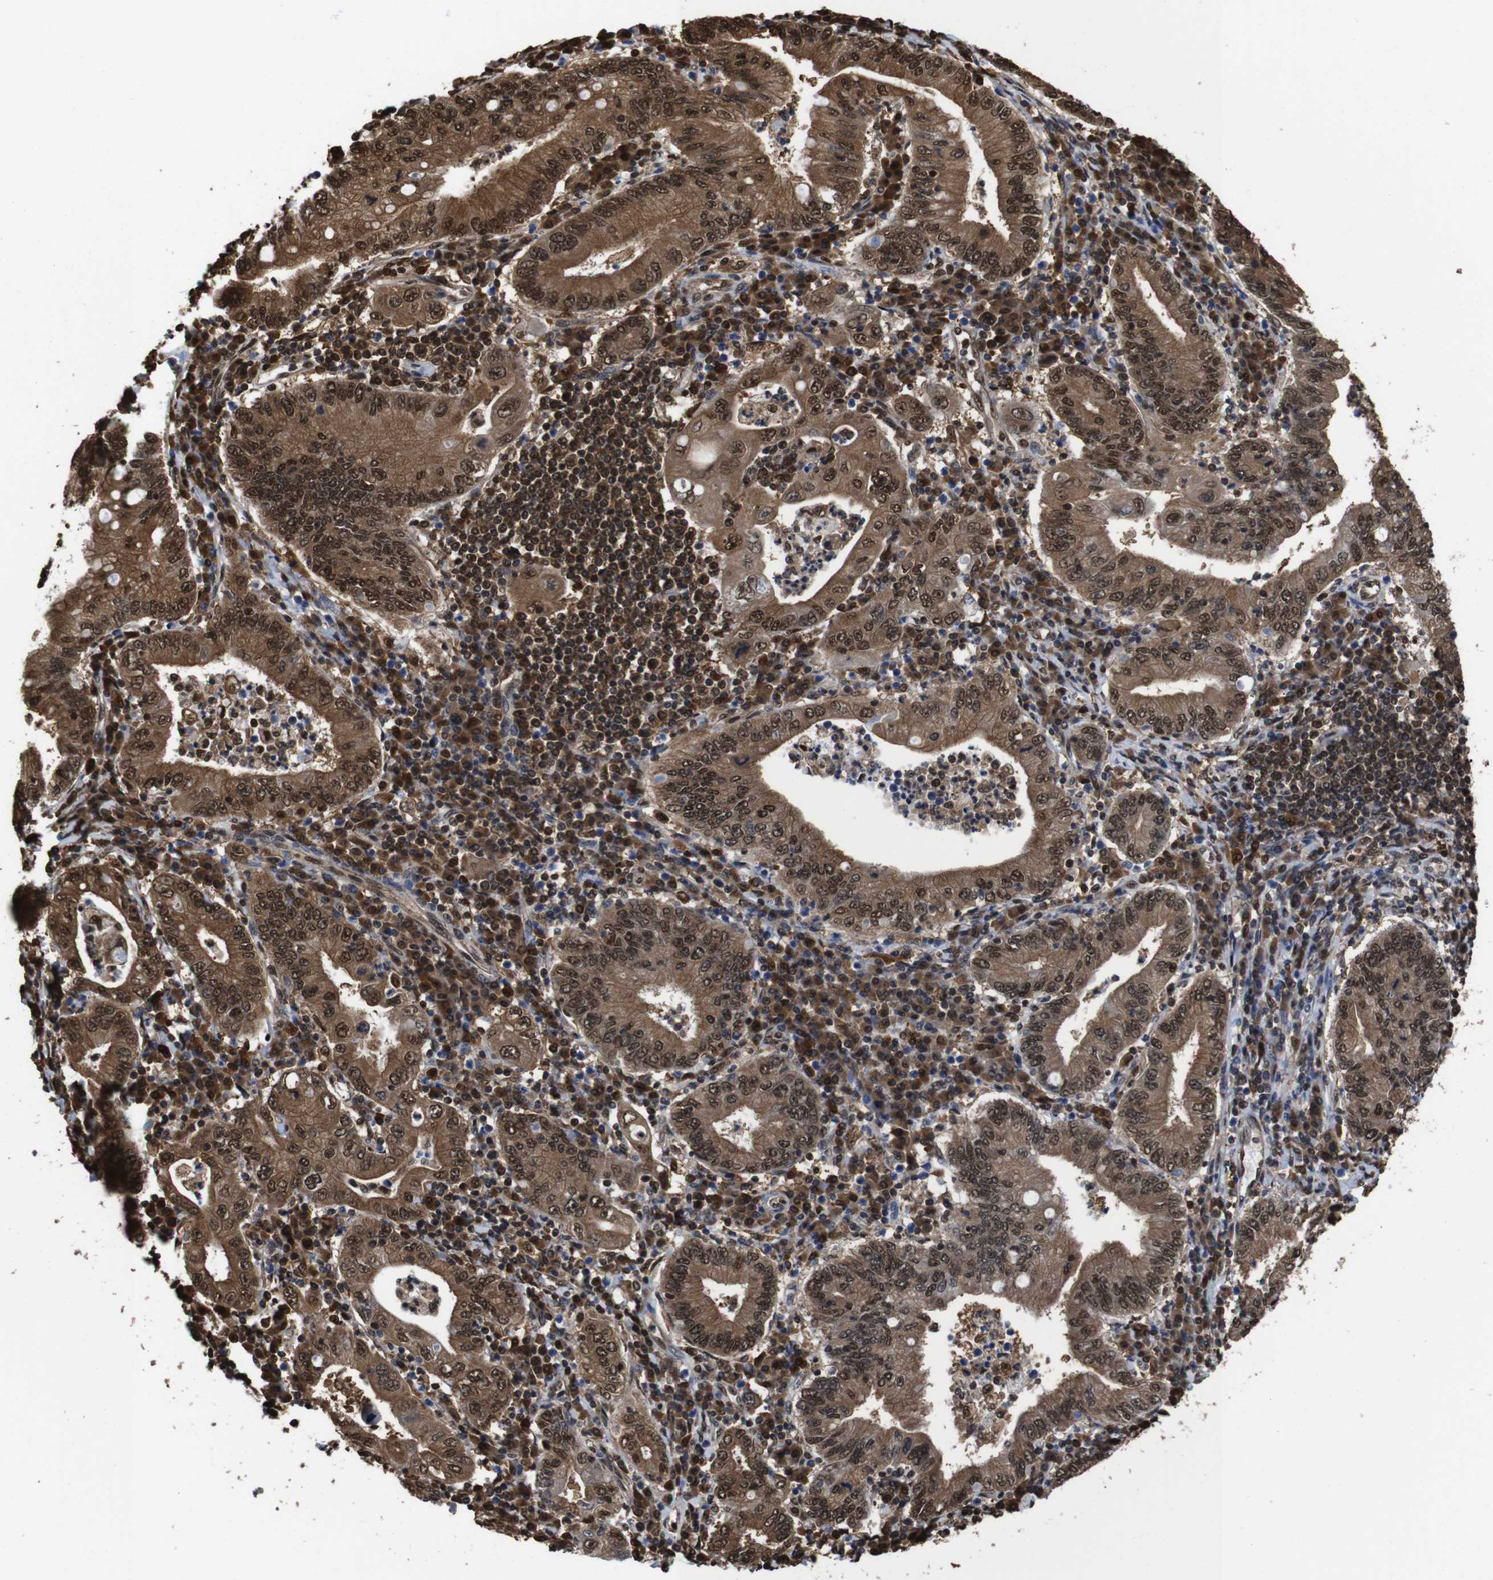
{"staining": {"intensity": "moderate", "quantity": ">75%", "location": "cytoplasmic/membranous,nuclear"}, "tissue": "stomach cancer", "cell_type": "Tumor cells", "image_type": "cancer", "snomed": [{"axis": "morphology", "description": "Normal tissue, NOS"}, {"axis": "morphology", "description": "Adenocarcinoma, NOS"}, {"axis": "topography", "description": "Esophagus"}, {"axis": "topography", "description": "Stomach, upper"}, {"axis": "topography", "description": "Peripheral nerve tissue"}], "caption": "Protein expression by IHC reveals moderate cytoplasmic/membranous and nuclear staining in about >75% of tumor cells in stomach cancer (adenocarcinoma).", "gene": "VCP", "patient": {"sex": "male", "age": 62}}